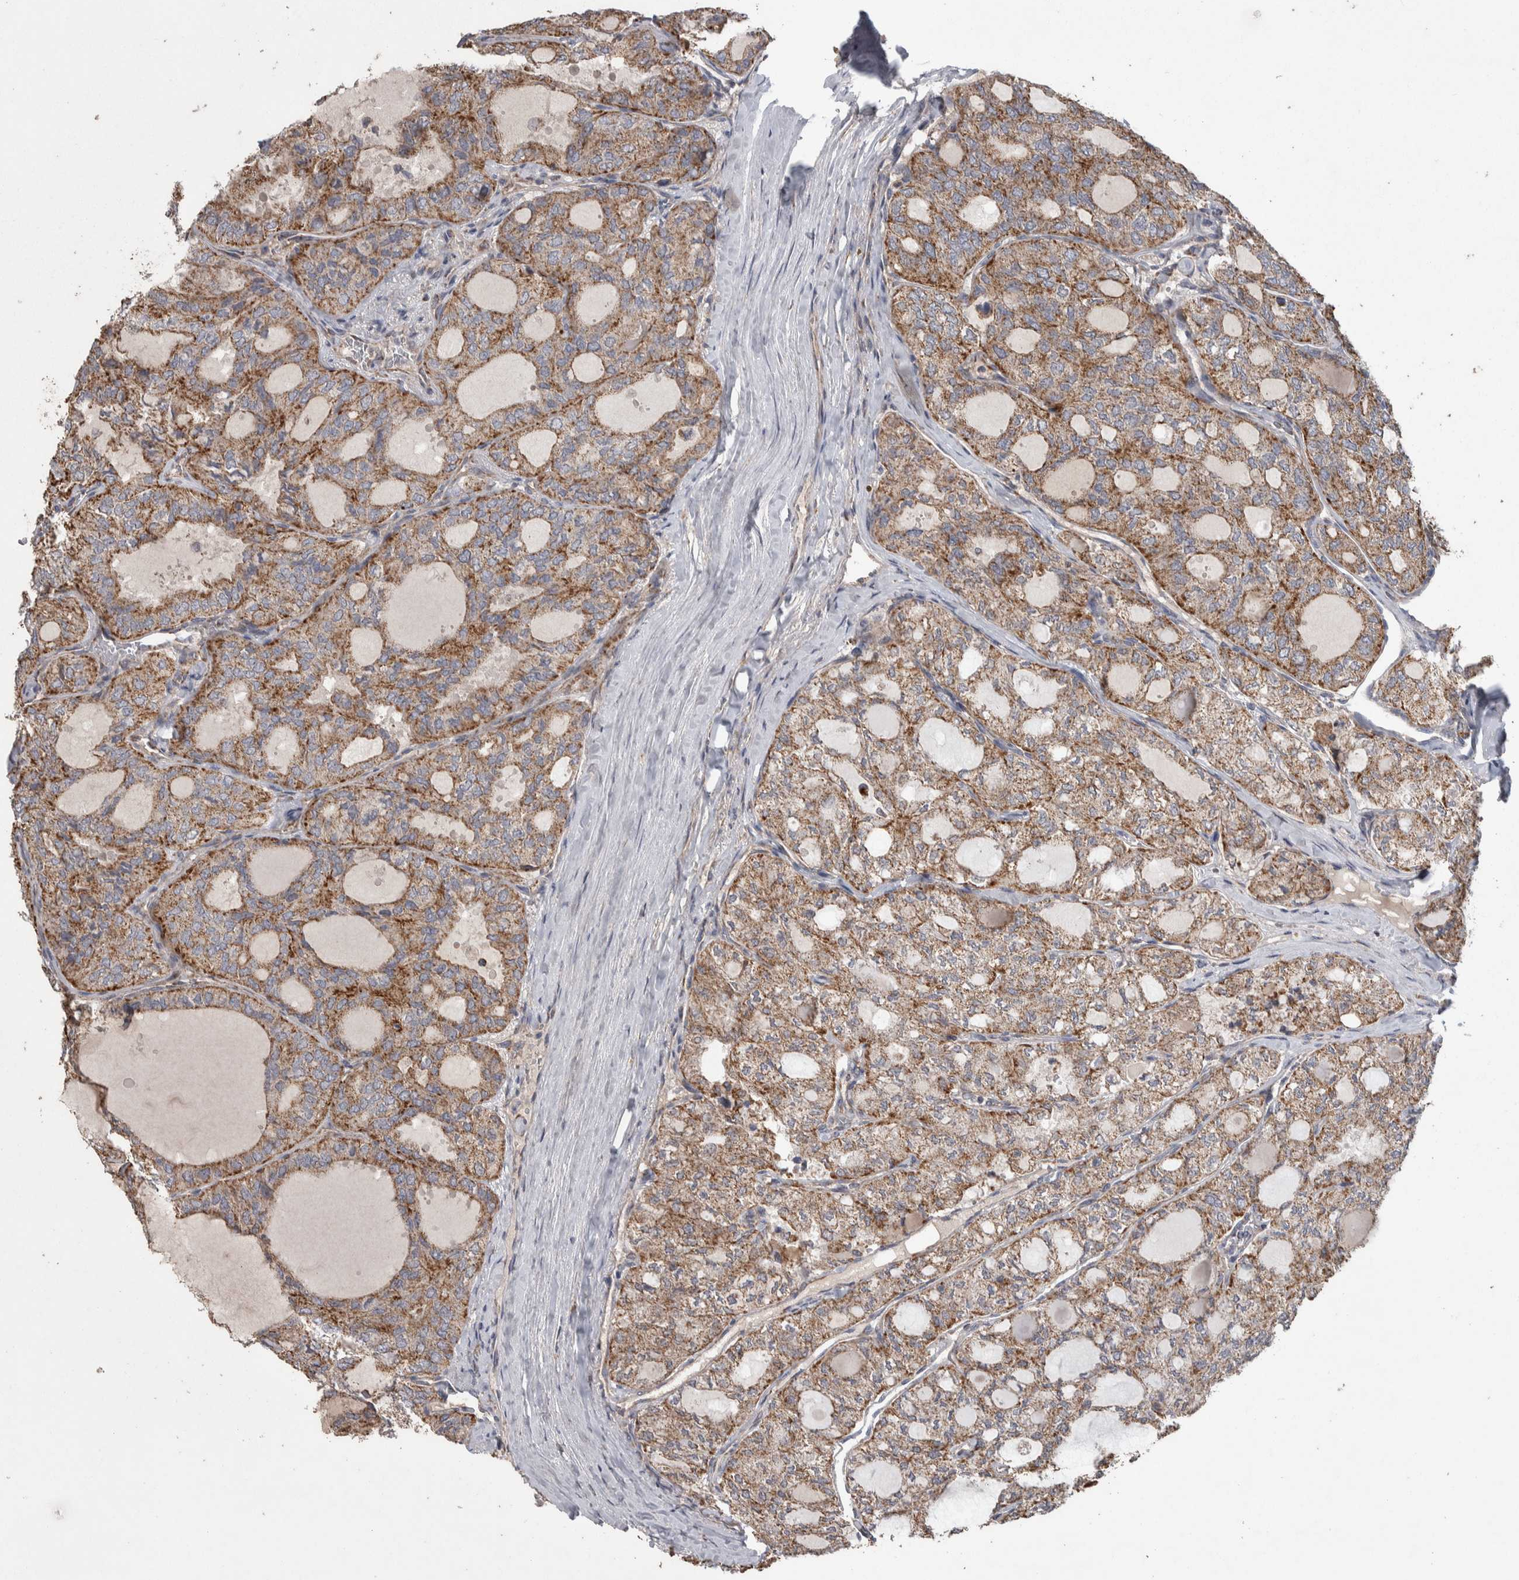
{"staining": {"intensity": "moderate", "quantity": ">75%", "location": "cytoplasmic/membranous"}, "tissue": "thyroid cancer", "cell_type": "Tumor cells", "image_type": "cancer", "snomed": [{"axis": "morphology", "description": "Follicular adenoma carcinoma, NOS"}, {"axis": "topography", "description": "Thyroid gland"}], "caption": "A micrograph of follicular adenoma carcinoma (thyroid) stained for a protein demonstrates moderate cytoplasmic/membranous brown staining in tumor cells.", "gene": "SCO1", "patient": {"sex": "male", "age": 75}}